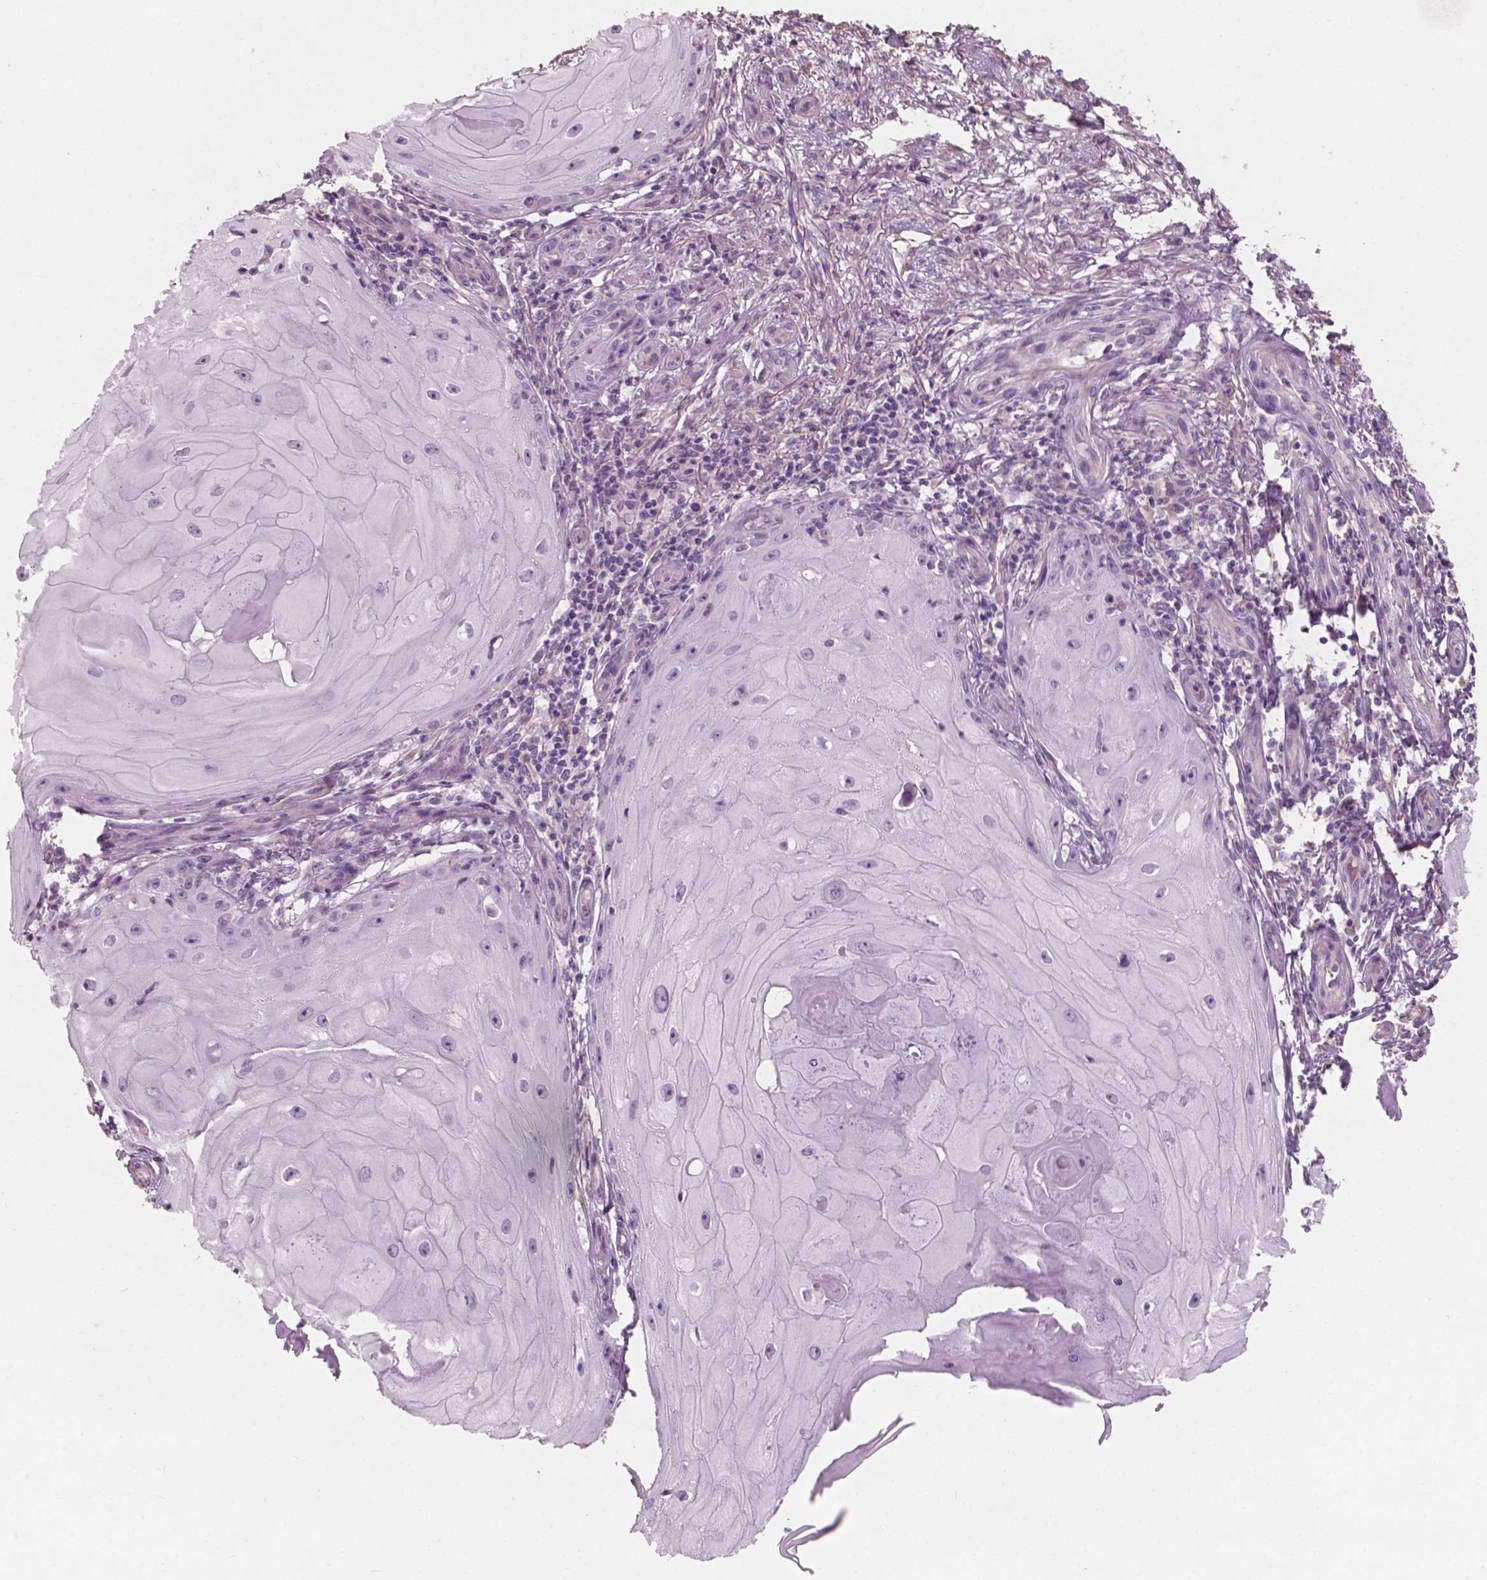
{"staining": {"intensity": "negative", "quantity": "none", "location": "none"}, "tissue": "skin cancer", "cell_type": "Tumor cells", "image_type": "cancer", "snomed": [{"axis": "morphology", "description": "Squamous cell carcinoma, NOS"}, {"axis": "topography", "description": "Skin"}], "caption": "Tumor cells show no significant expression in skin cancer.", "gene": "AWAT1", "patient": {"sex": "female", "age": 77}}